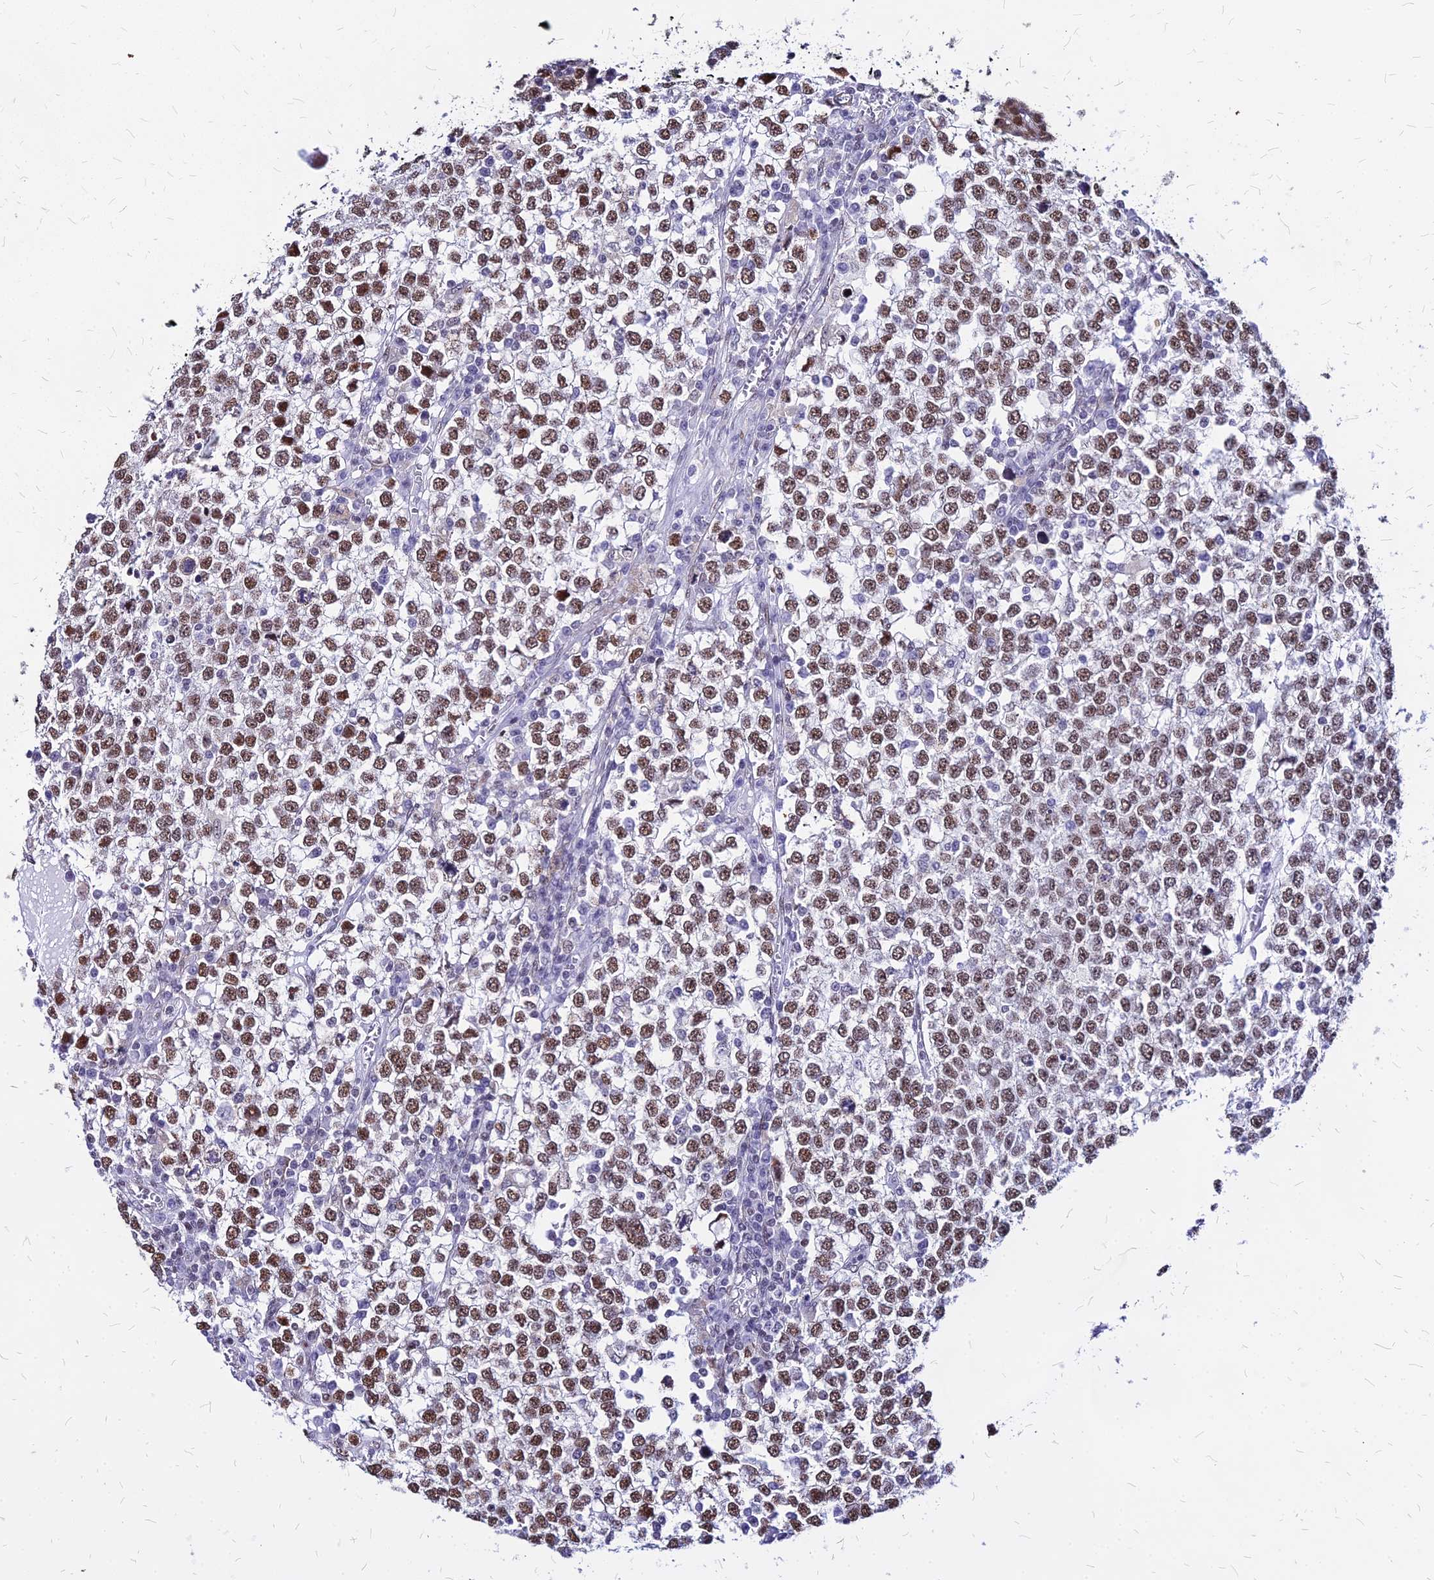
{"staining": {"intensity": "moderate", "quantity": ">75%", "location": "nuclear"}, "tissue": "testis cancer", "cell_type": "Tumor cells", "image_type": "cancer", "snomed": [{"axis": "morphology", "description": "Seminoma, NOS"}, {"axis": "topography", "description": "Testis"}], "caption": "Immunohistochemistry (IHC) histopathology image of human testis seminoma stained for a protein (brown), which reveals medium levels of moderate nuclear positivity in approximately >75% of tumor cells.", "gene": "FDX2", "patient": {"sex": "male", "age": 65}}